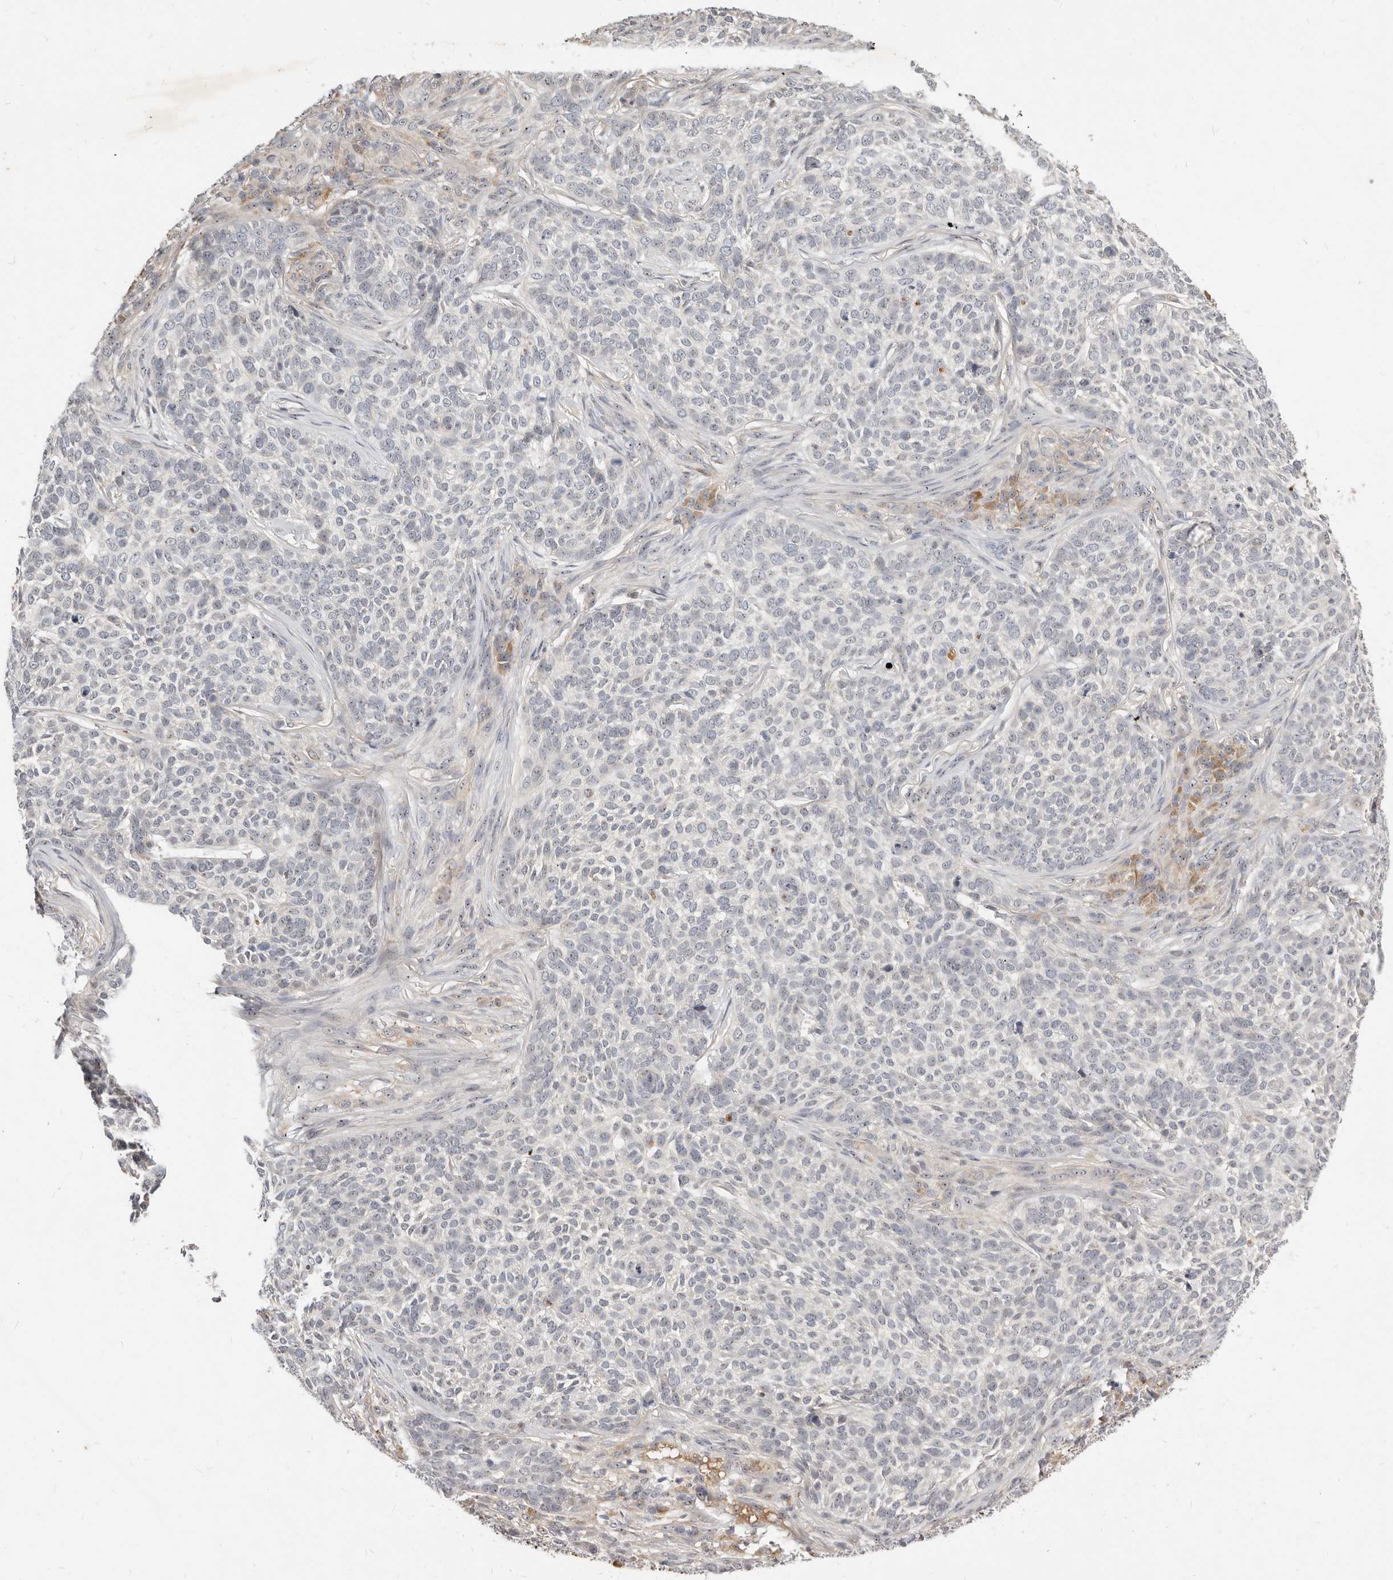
{"staining": {"intensity": "negative", "quantity": "none", "location": "none"}, "tissue": "skin cancer", "cell_type": "Tumor cells", "image_type": "cancer", "snomed": [{"axis": "morphology", "description": "Basal cell carcinoma"}, {"axis": "topography", "description": "Skin"}], "caption": "This is a micrograph of immunohistochemistry staining of skin cancer (basal cell carcinoma), which shows no expression in tumor cells.", "gene": "MICALL2", "patient": {"sex": "female", "age": 64}}